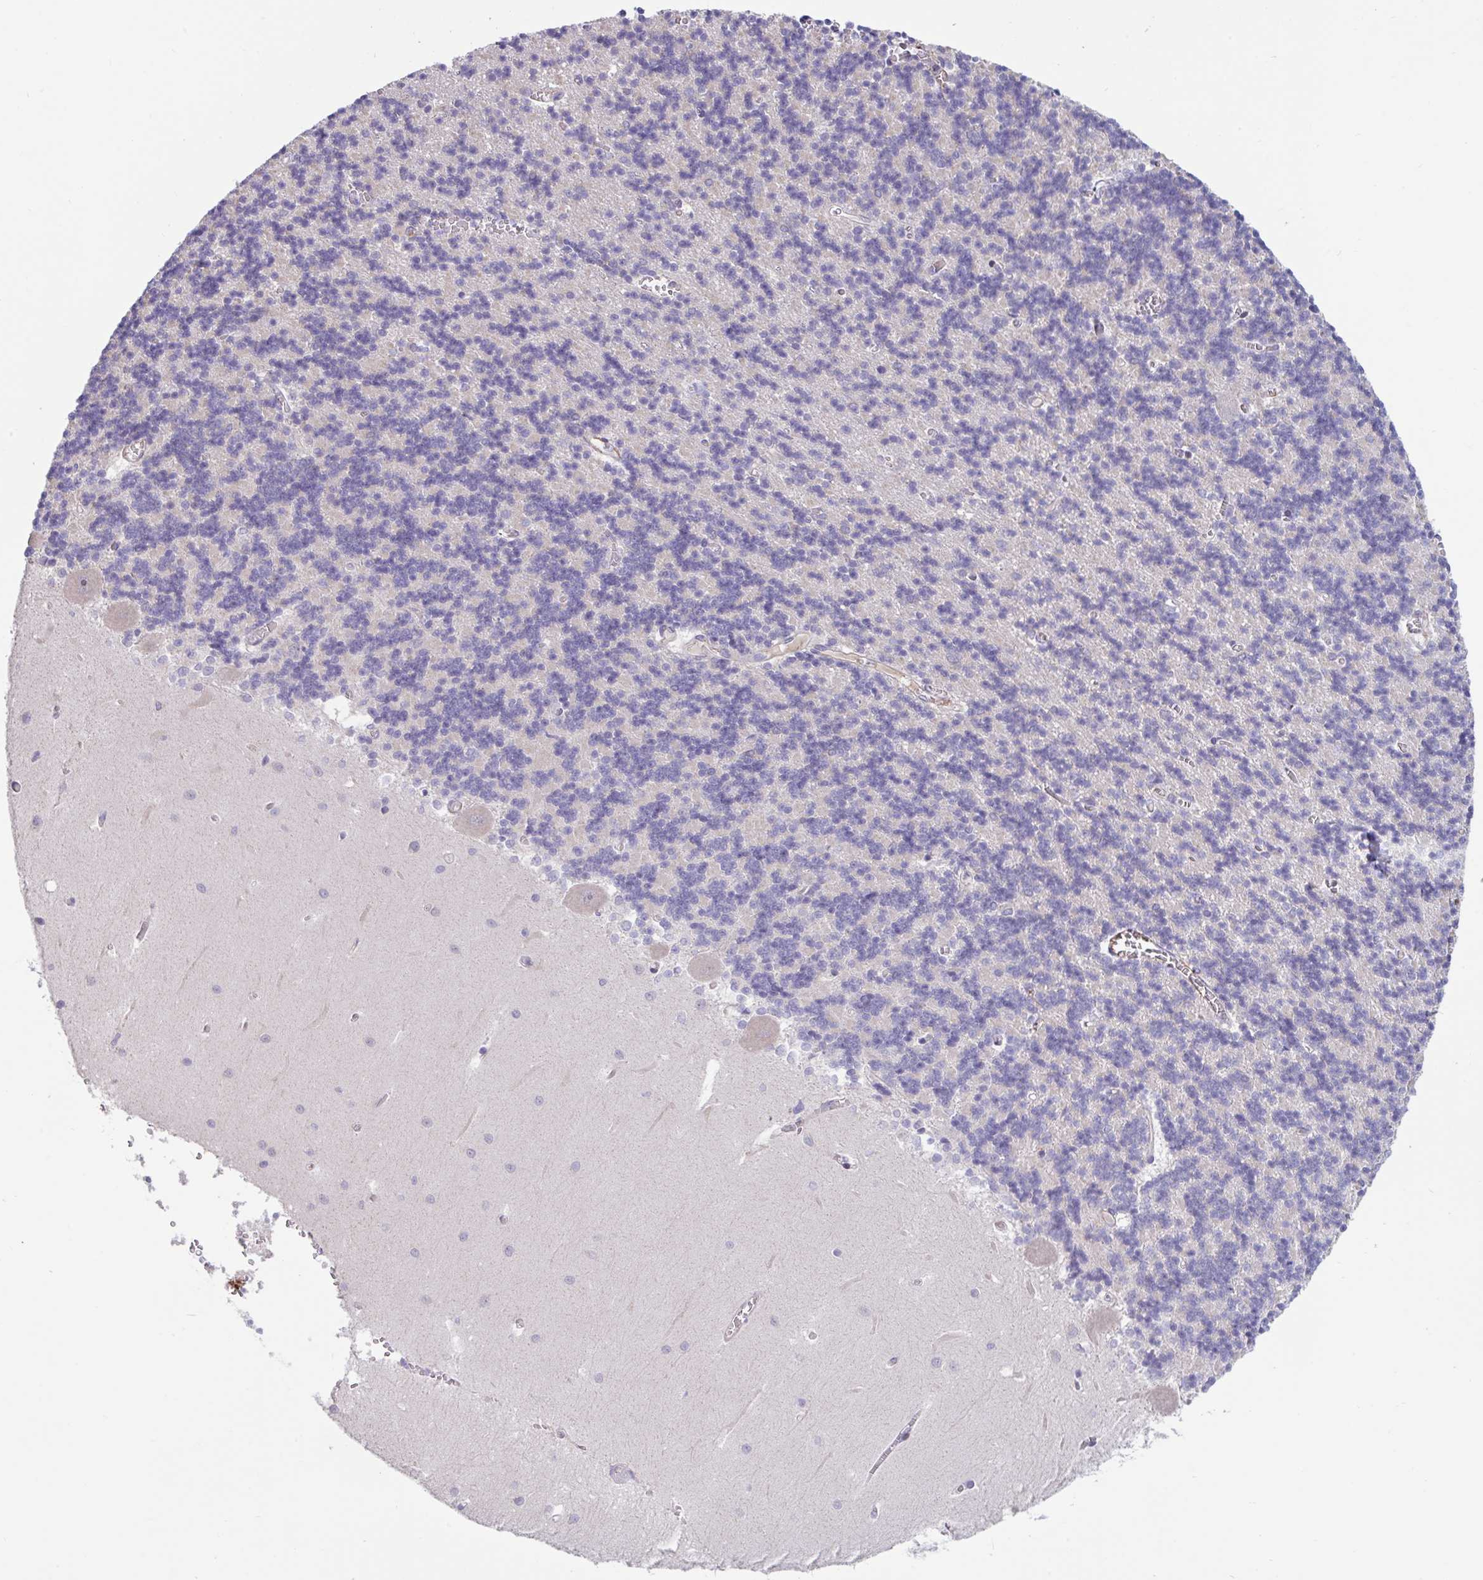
{"staining": {"intensity": "negative", "quantity": "none", "location": "none"}, "tissue": "cerebellum", "cell_type": "Cells in granular layer", "image_type": "normal", "snomed": [{"axis": "morphology", "description": "Normal tissue, NOS"}, {"axis": "topography", "description": "Cerebellum"}], "caption": "DAB (3,3'-diaminobenzidine) immunohistochemical staining of unremarkable cerebellum demonstrates no significant expression in cells in granular layer.", "gene": "IL37", "patient": {"sex": "male", "age": 37}}